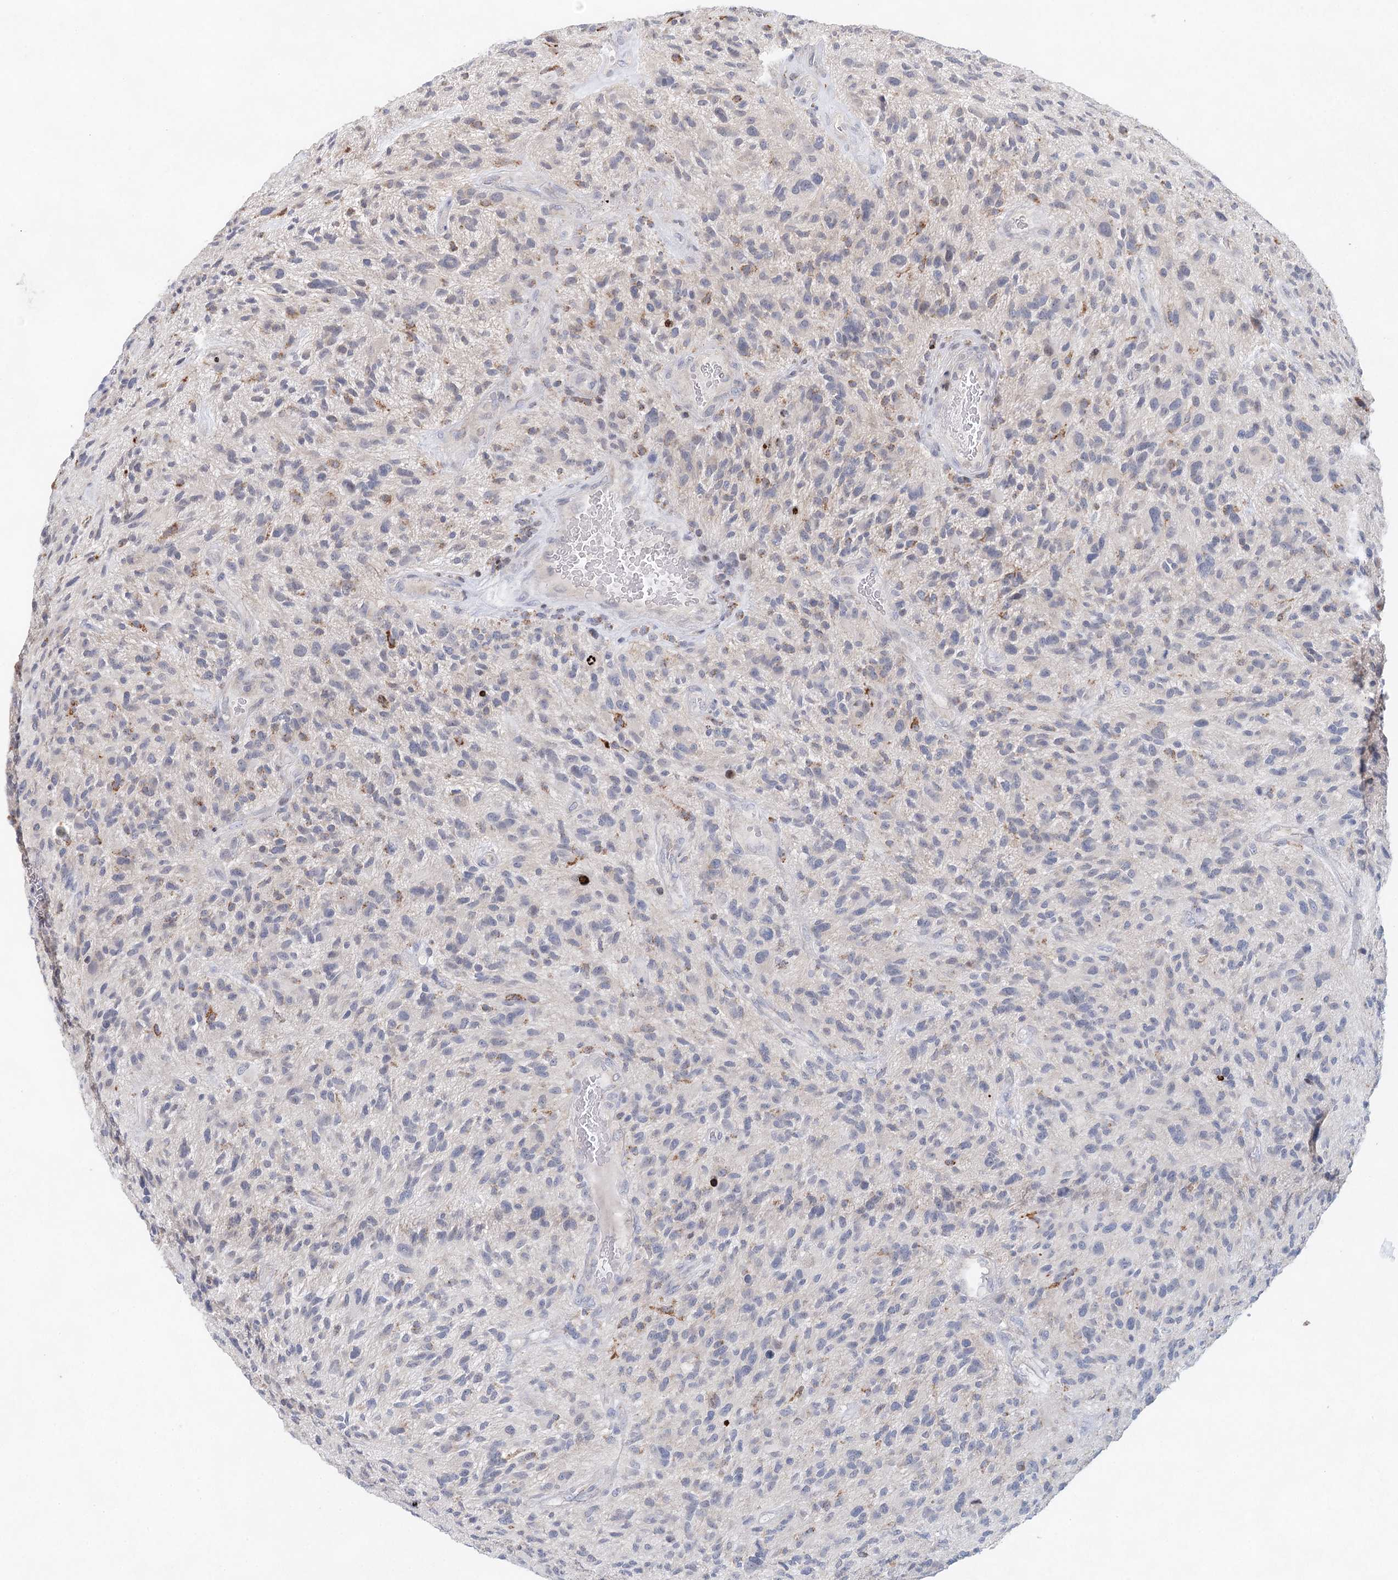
{"staining": {"intensity": "weak", "quantity": "<25%", "location": "cytoplasmic/membranous"}, "tissue": "glioma", "cell_type": "Tumor cells", "image_type": "cancer", "snomed": [{"axis": "morphology", "description": "Glioma, malignant, High grade"}, {"axis": "topography", "description": "Brain"}], "caption": "A micrograph of glioma stained for a protein shows no brown staining in tumor cells.", "gene": "XPO6", "patient": {"sex": "male", "age": 47}}